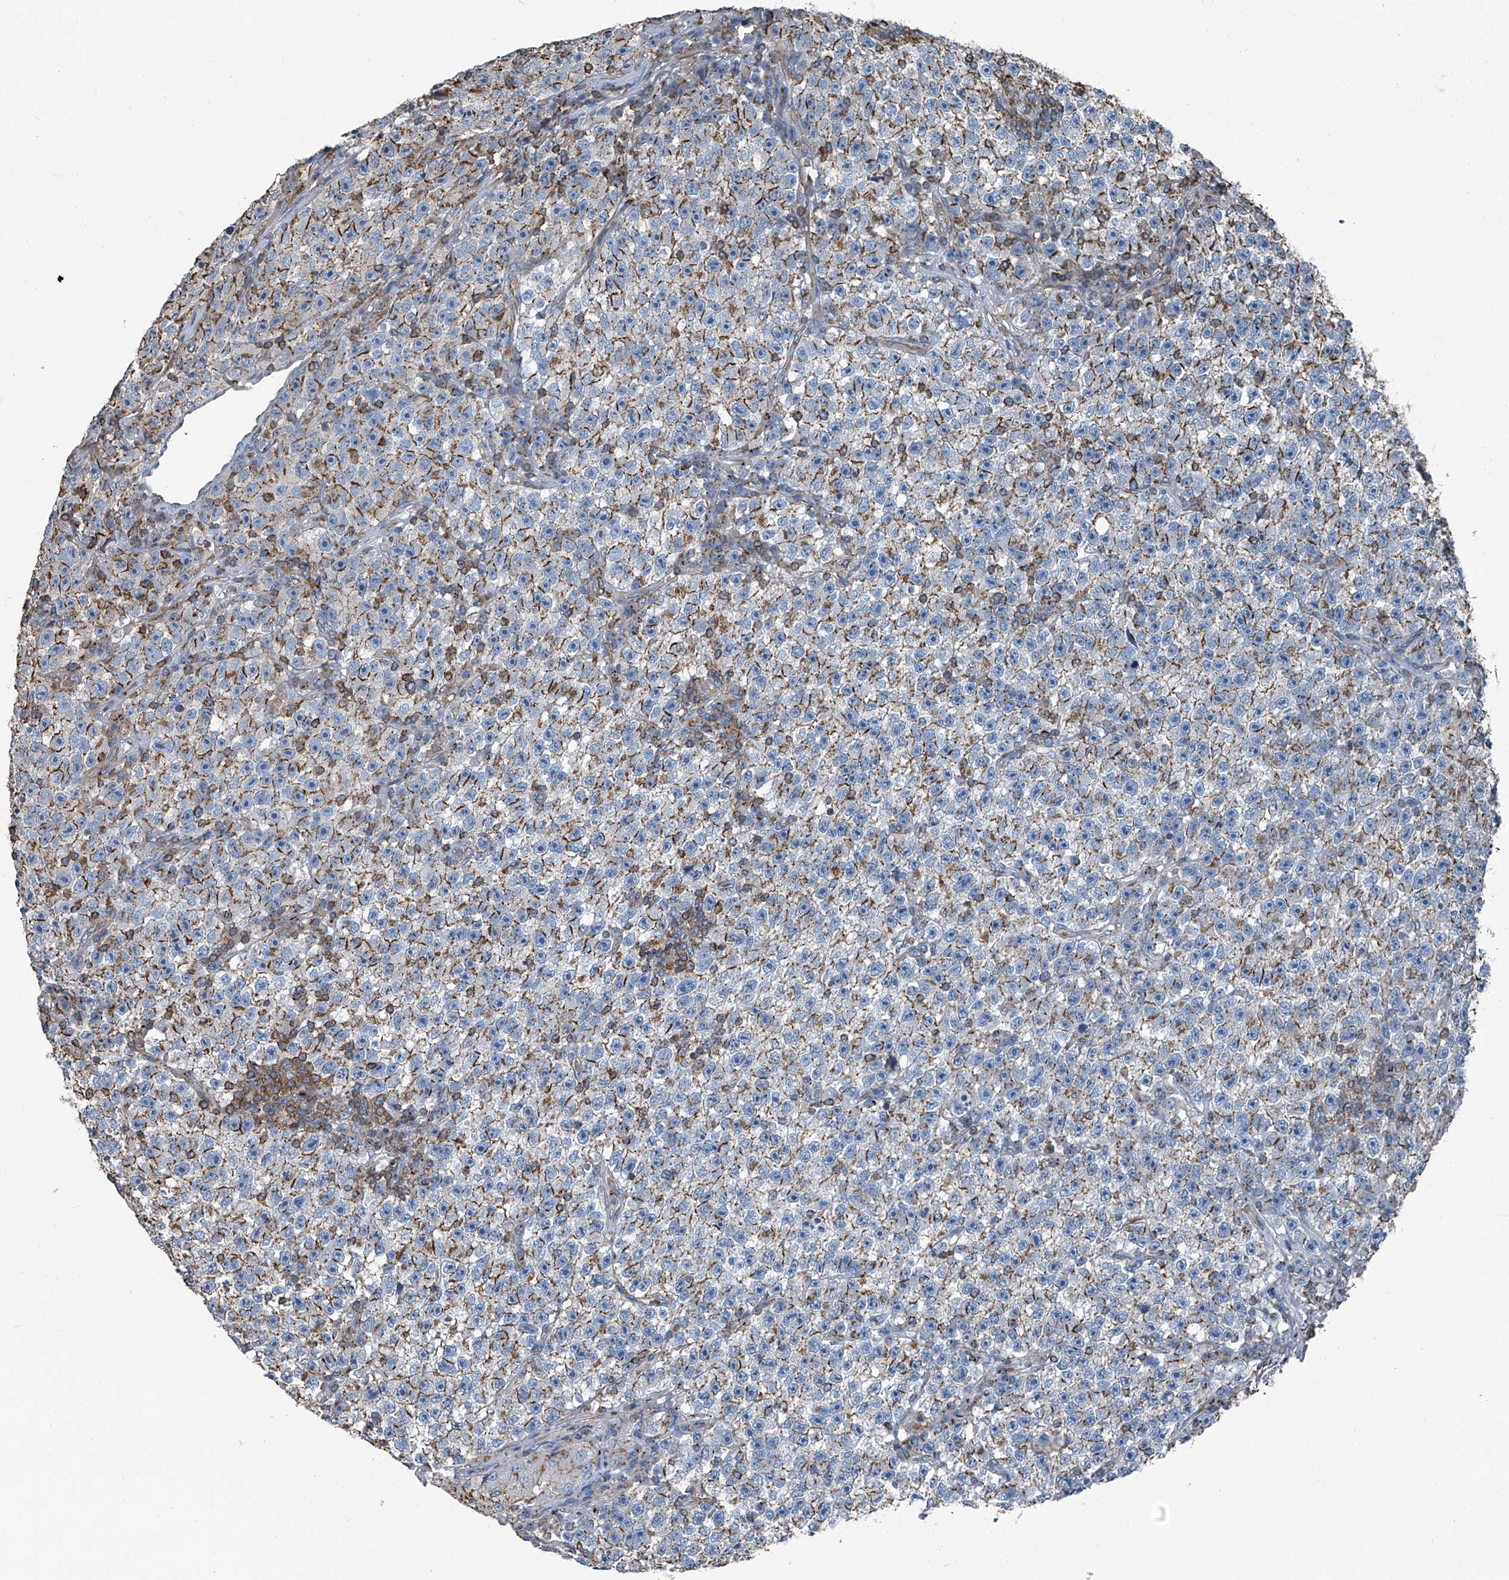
{"staining": {"intensity": "moderate", "quantity": "25%-75%", "location": "cytoplasmic/membranous"}, "tissue": "testis cancer", "cell_type": "Tumor cells", "image_type": "cancer", "snomed": [{"axis": "morphology", "description": "Seminoma, NOS"}, {"axis": "topography", "description": "Testis"}], "caption": "Human testis cancer (seminoma) stained for a protein (brown) demonstrates moderate cytoplasmic/membranous positive expression in about 25%-75% of tumor cells.", "gene": "SEPTIN7", "patient": {"sex": "male", "age": 22}}